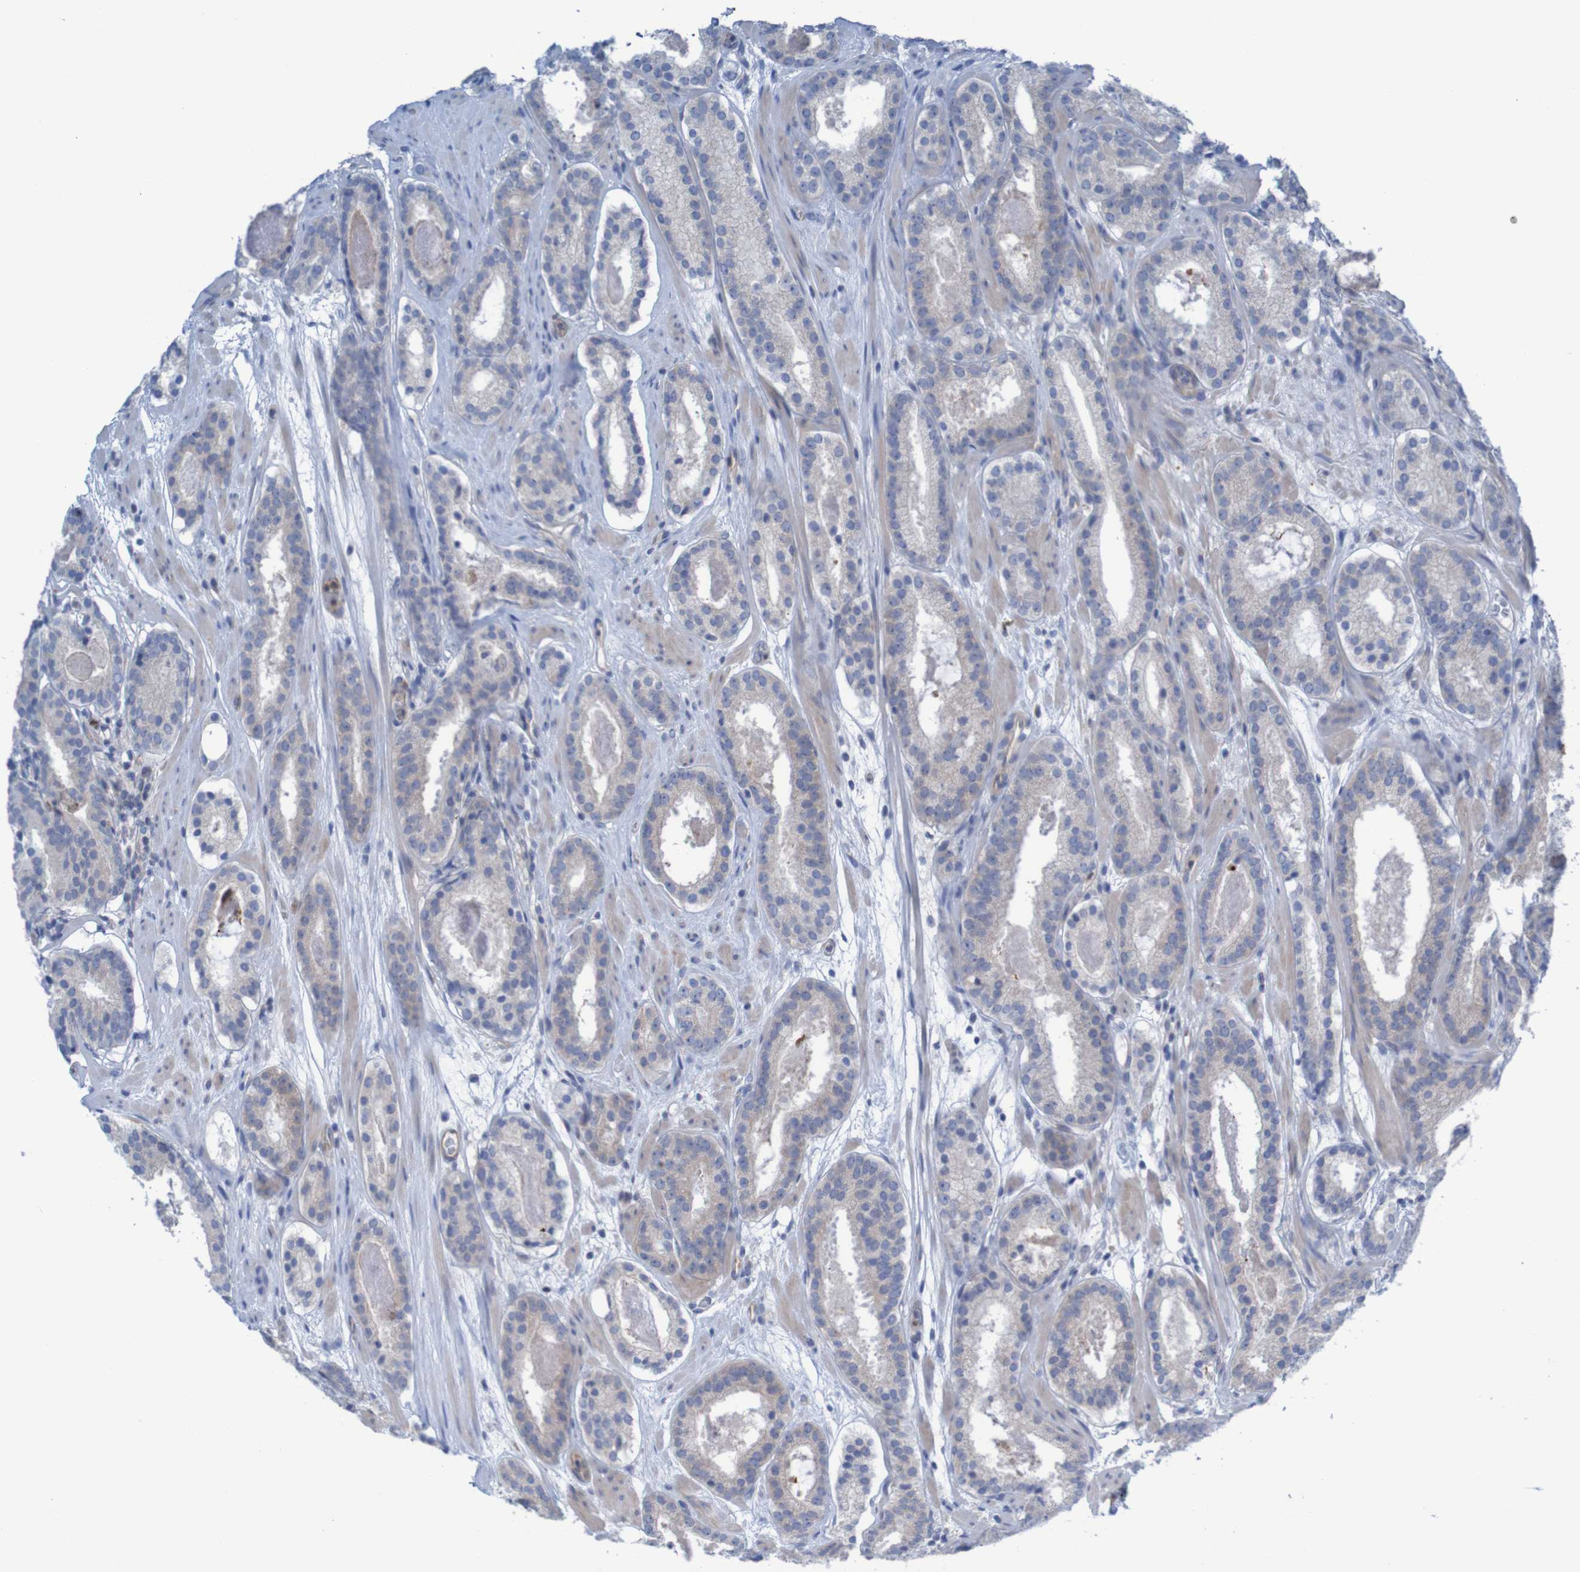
{"staining": {"intensity": "negative", "quantity": "none", "location": "none"}, "tissue": "prostate cancer", "cell_type": "Tumor cells", "image_type": "cancer", "snomed": [{"axis": "morphology", "description": "Adenocarcinoma, Low grade"}, {"axis": "topography", "description": "Prostate"}], "caption": "High magnification brightfield microscopy of prostate cancer (adenocarcinoma (low-grade)) stained with DAB (3,3'-diaminobenzidine) (brown) and counterstained with hematoxylin (blue): tumor cells show no significant positivity. Nuclei are stained in blue.", "gene": "ANGPT4", "patient": {"sex": "male", "age": 69}}